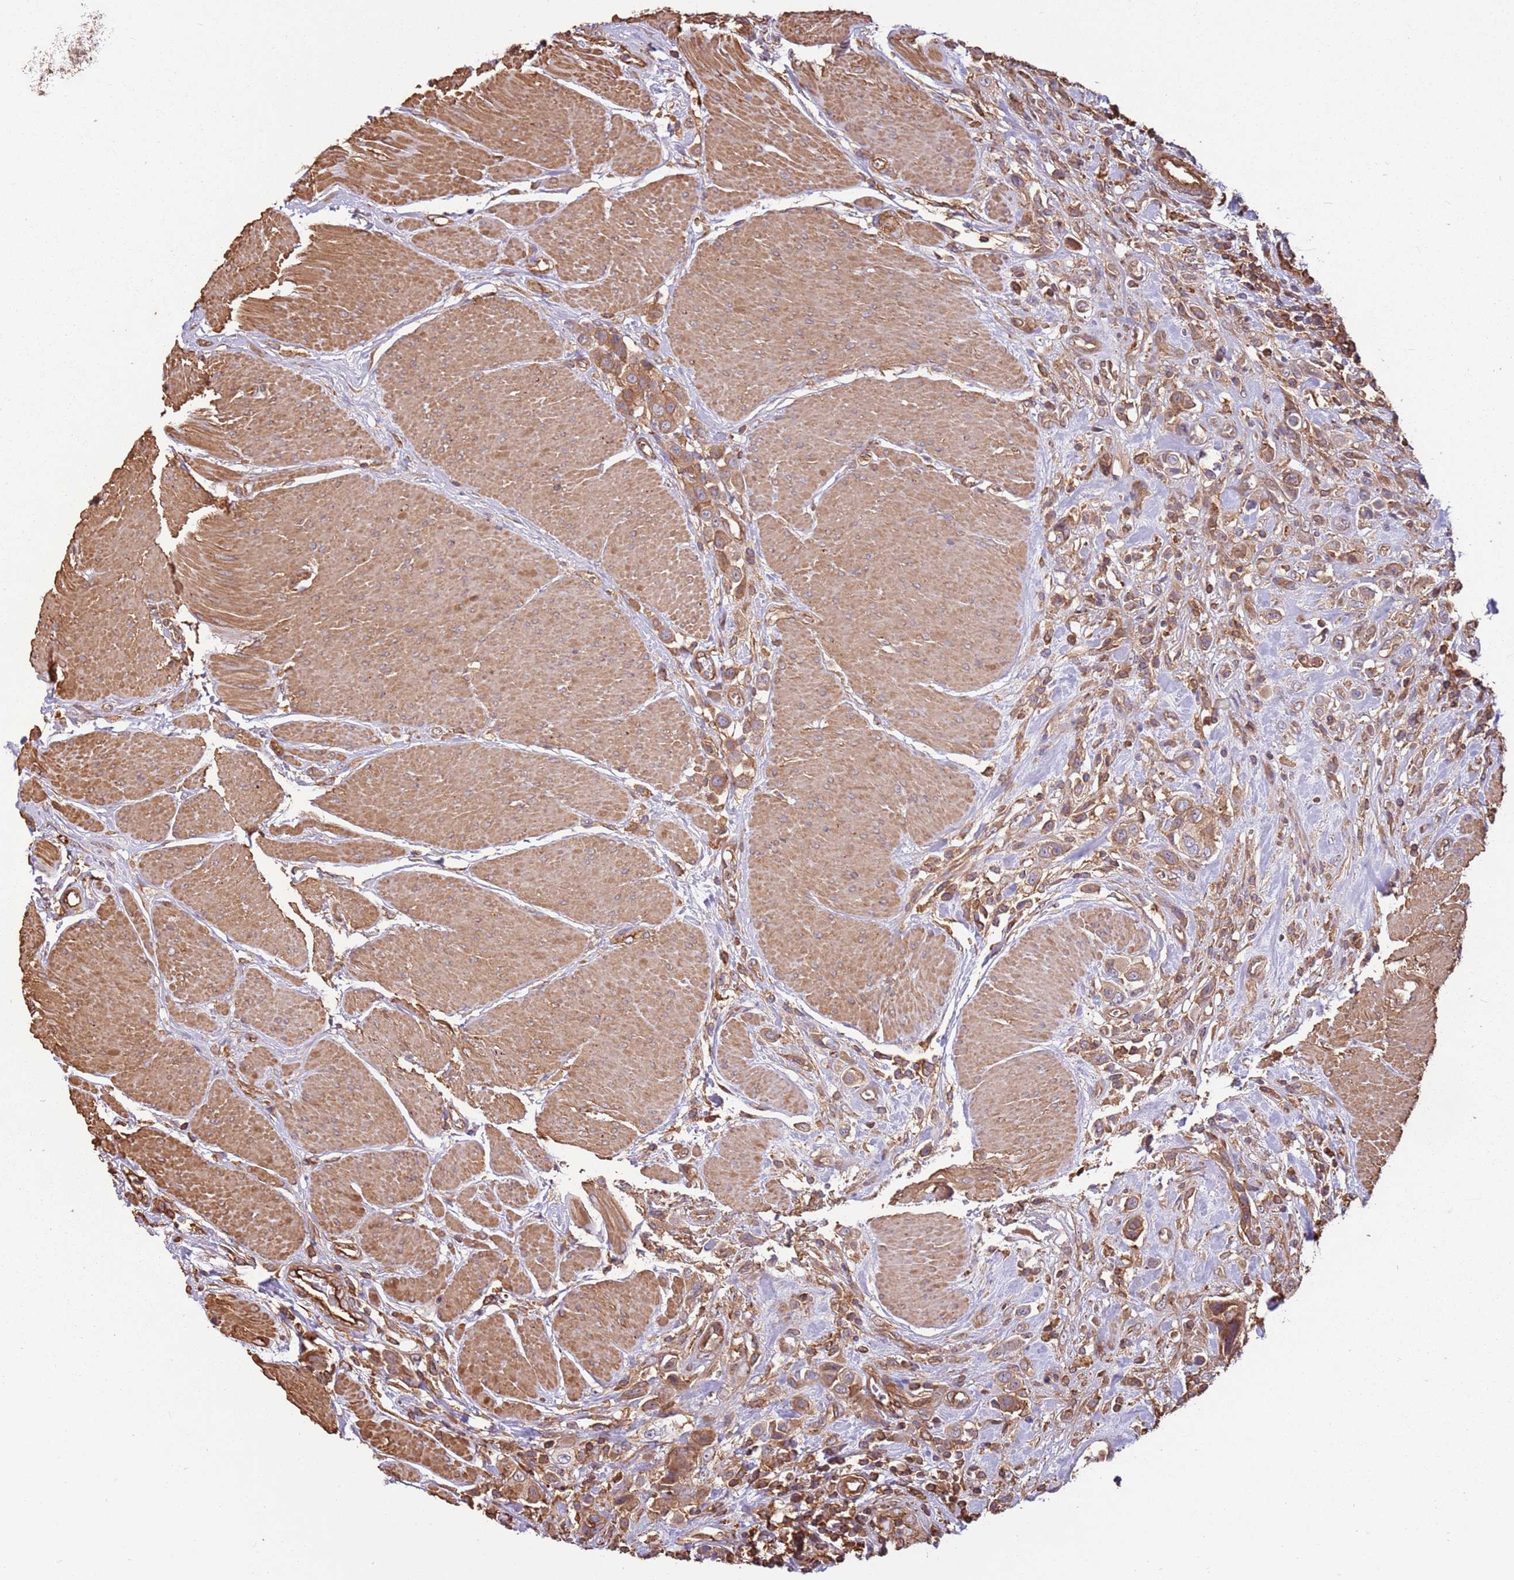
{"staining": {"intensity": "moderate", "quantity": ">75%", "location": "cytoplasmic/membranous"}, "tissue": "urothelial cancer", "cell_type": "Tumor cells", "image_type": "cancer", "snomed": [{"axis": "morphology", "description": "Urothelial carcinoma, High grade"}, {"axis": "topography", "description": "Urinary bladder"}], "caption": "This is a photomicrograph of immunohistochemistry (IHC) staining of high-grade urothelial carcinoma, which shows moderate expression in the cytoplasmic/membranous of tumor cells.", "gene": "ACVR2A", "patient": {"sex": "male", "age": 50}}